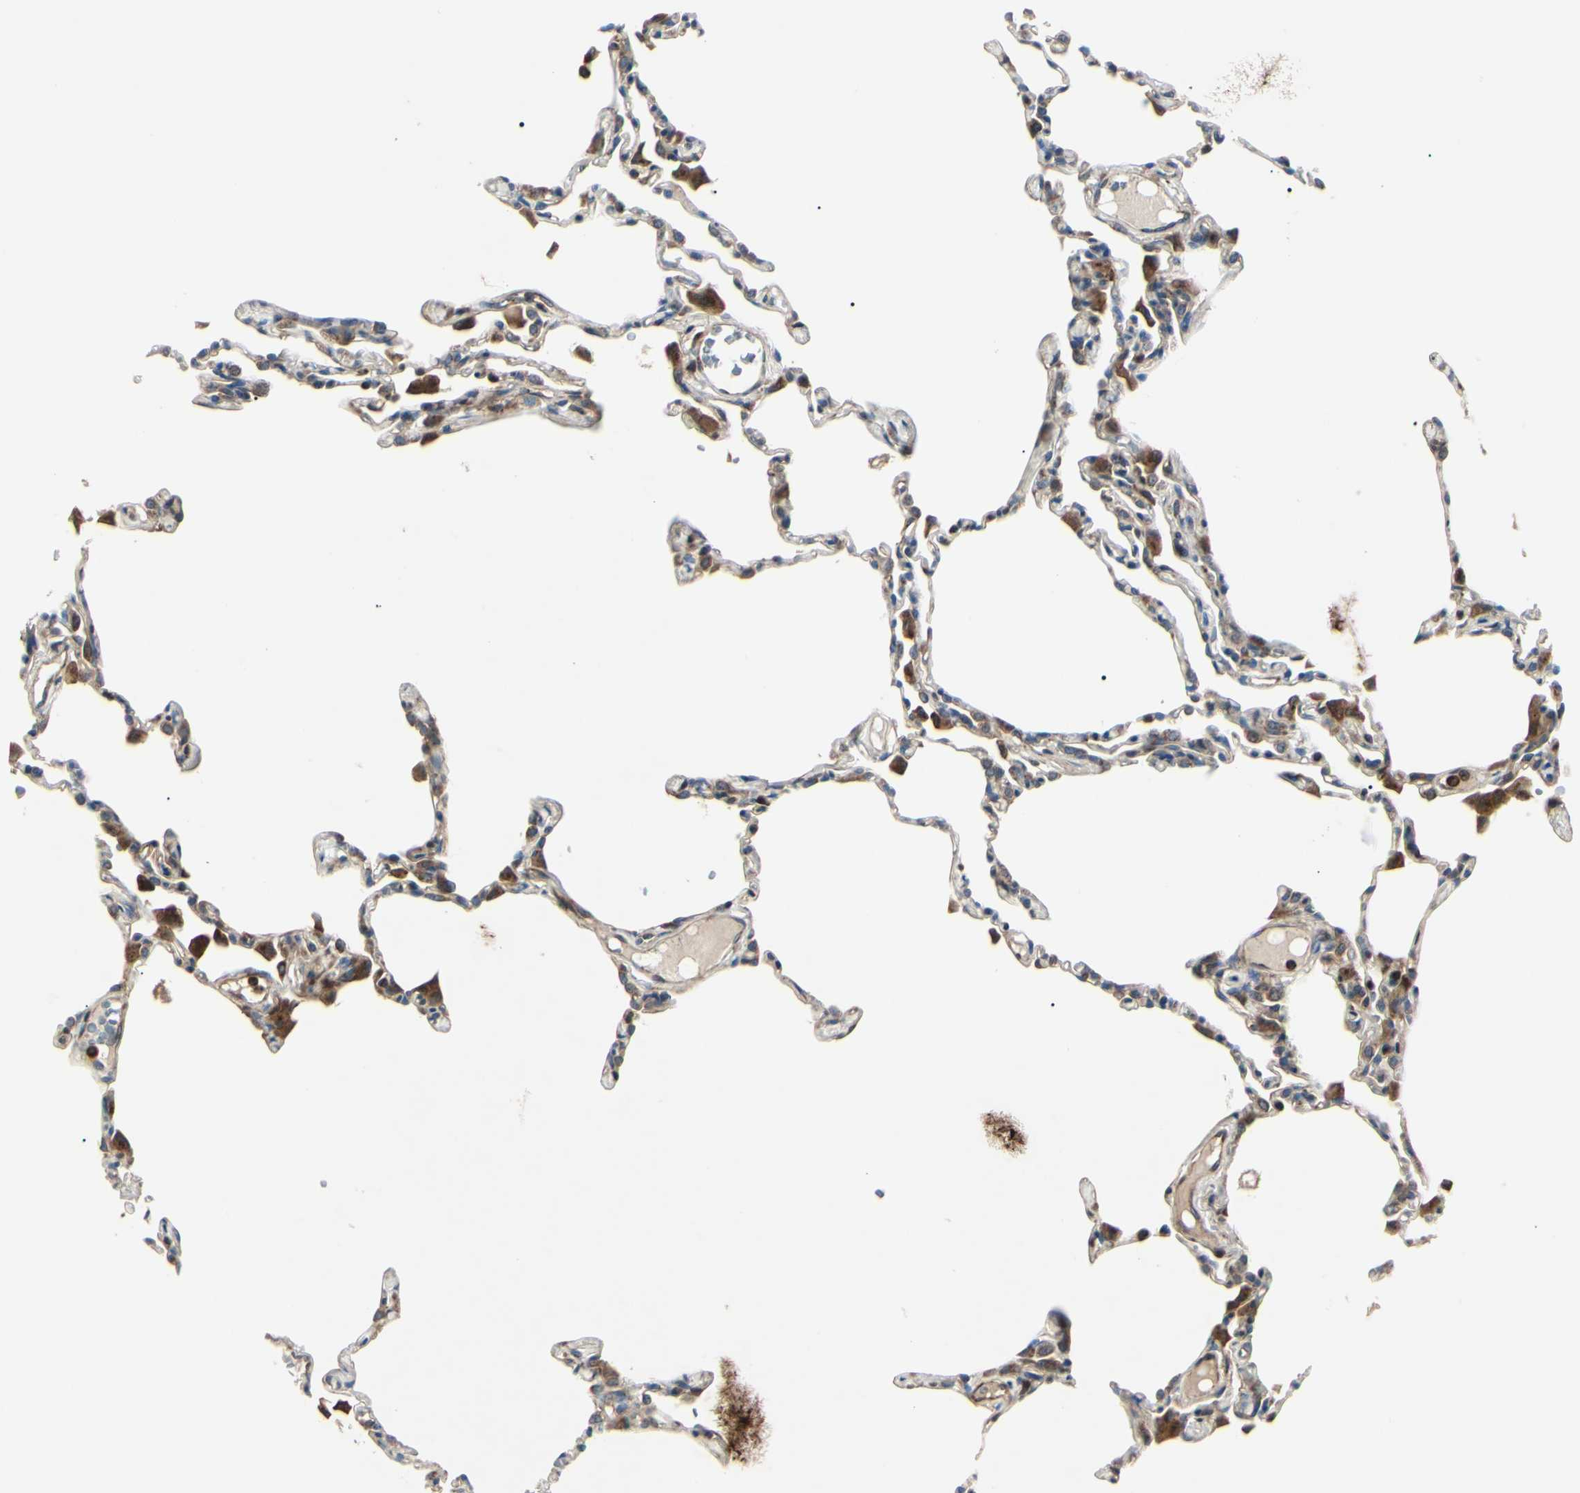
{"staining": {"intensity": "weak", "quantity": "25%-75%", "location": "cytoplasmic/membranous"}, "tissue": "lung", "cell_type": "Alveolar cells", "image_type": "normal", "snomed": [{"axis": "morphology", "description": "Normal tissue, NOS"}, {"axis": "topography", "description": "Lung"}], "caption": "Protein staining by IHC exhibits weak cytoplasmic/membranous expression in about 25%-75% of alveolar cells in normal lung. The staining was performed using DAB (3,3'-diaminobenzidine) to visualize the protein expression in brown, while the nuclei were stained in blue with hematoxylin (Magnification: 20x).", "gene": "MAPRE1", "patient": {"sex": "female", "age": 49}}